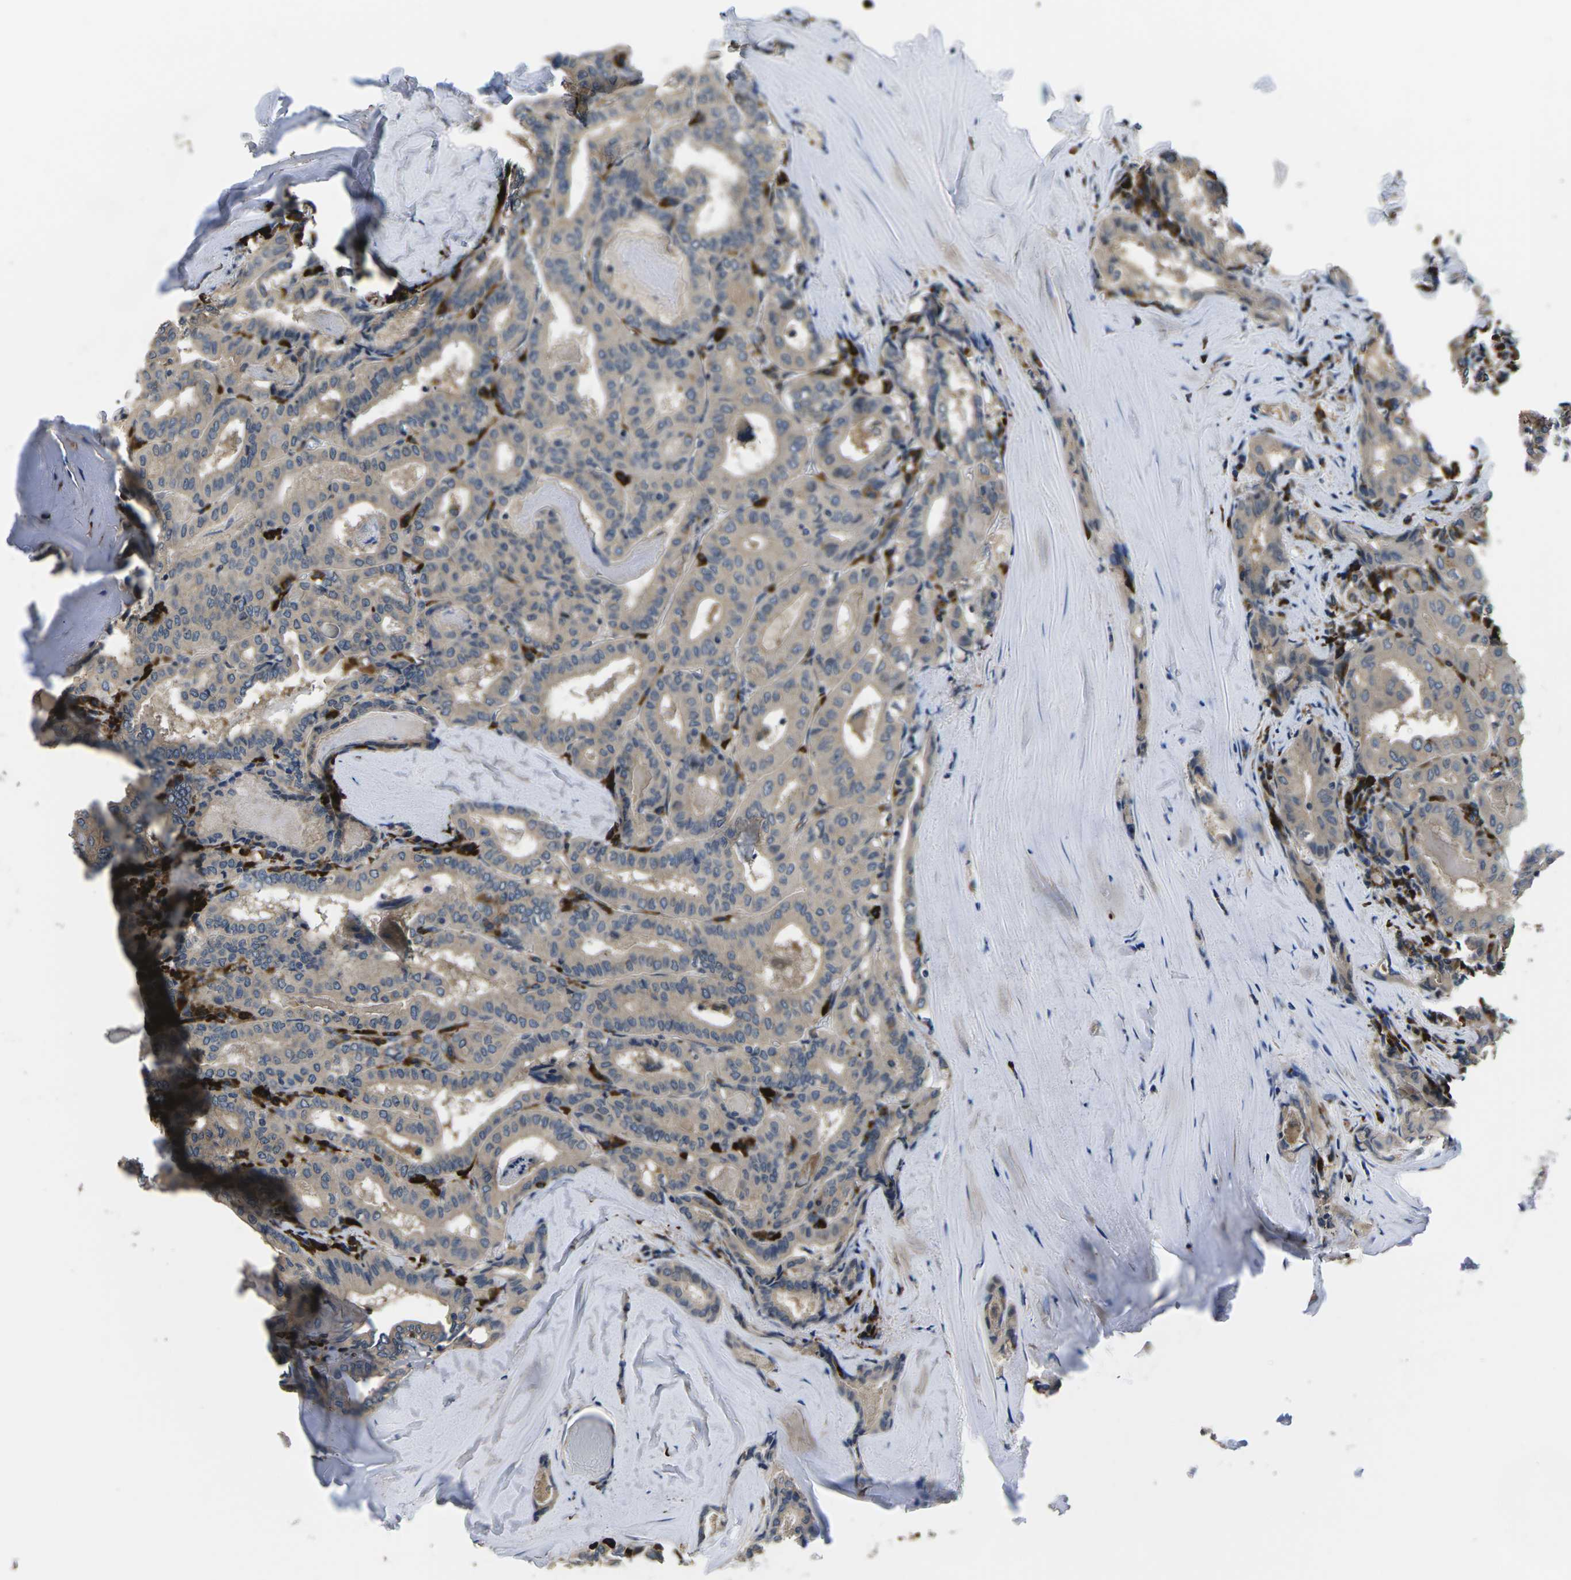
{"staining": {"intensity": "weak", "quantity": "<25%", "location": "cytoplasmic/membranous"}, "tissue": "thyroid cancer", "cell_type": "Tumor cells", "image_type": "cancer", "snomed": [{"axis": "morphology", "description": "Papillary adenocarcinoma, NOS"}, {"axis": "topography", "description": "Thyroid gland"}], "caption": "A histopathology image of human thyroid cancer is negative for staining in tumor cells.", "gene": "PLCE1", "patient": {"sex": "female", "age": 42}}